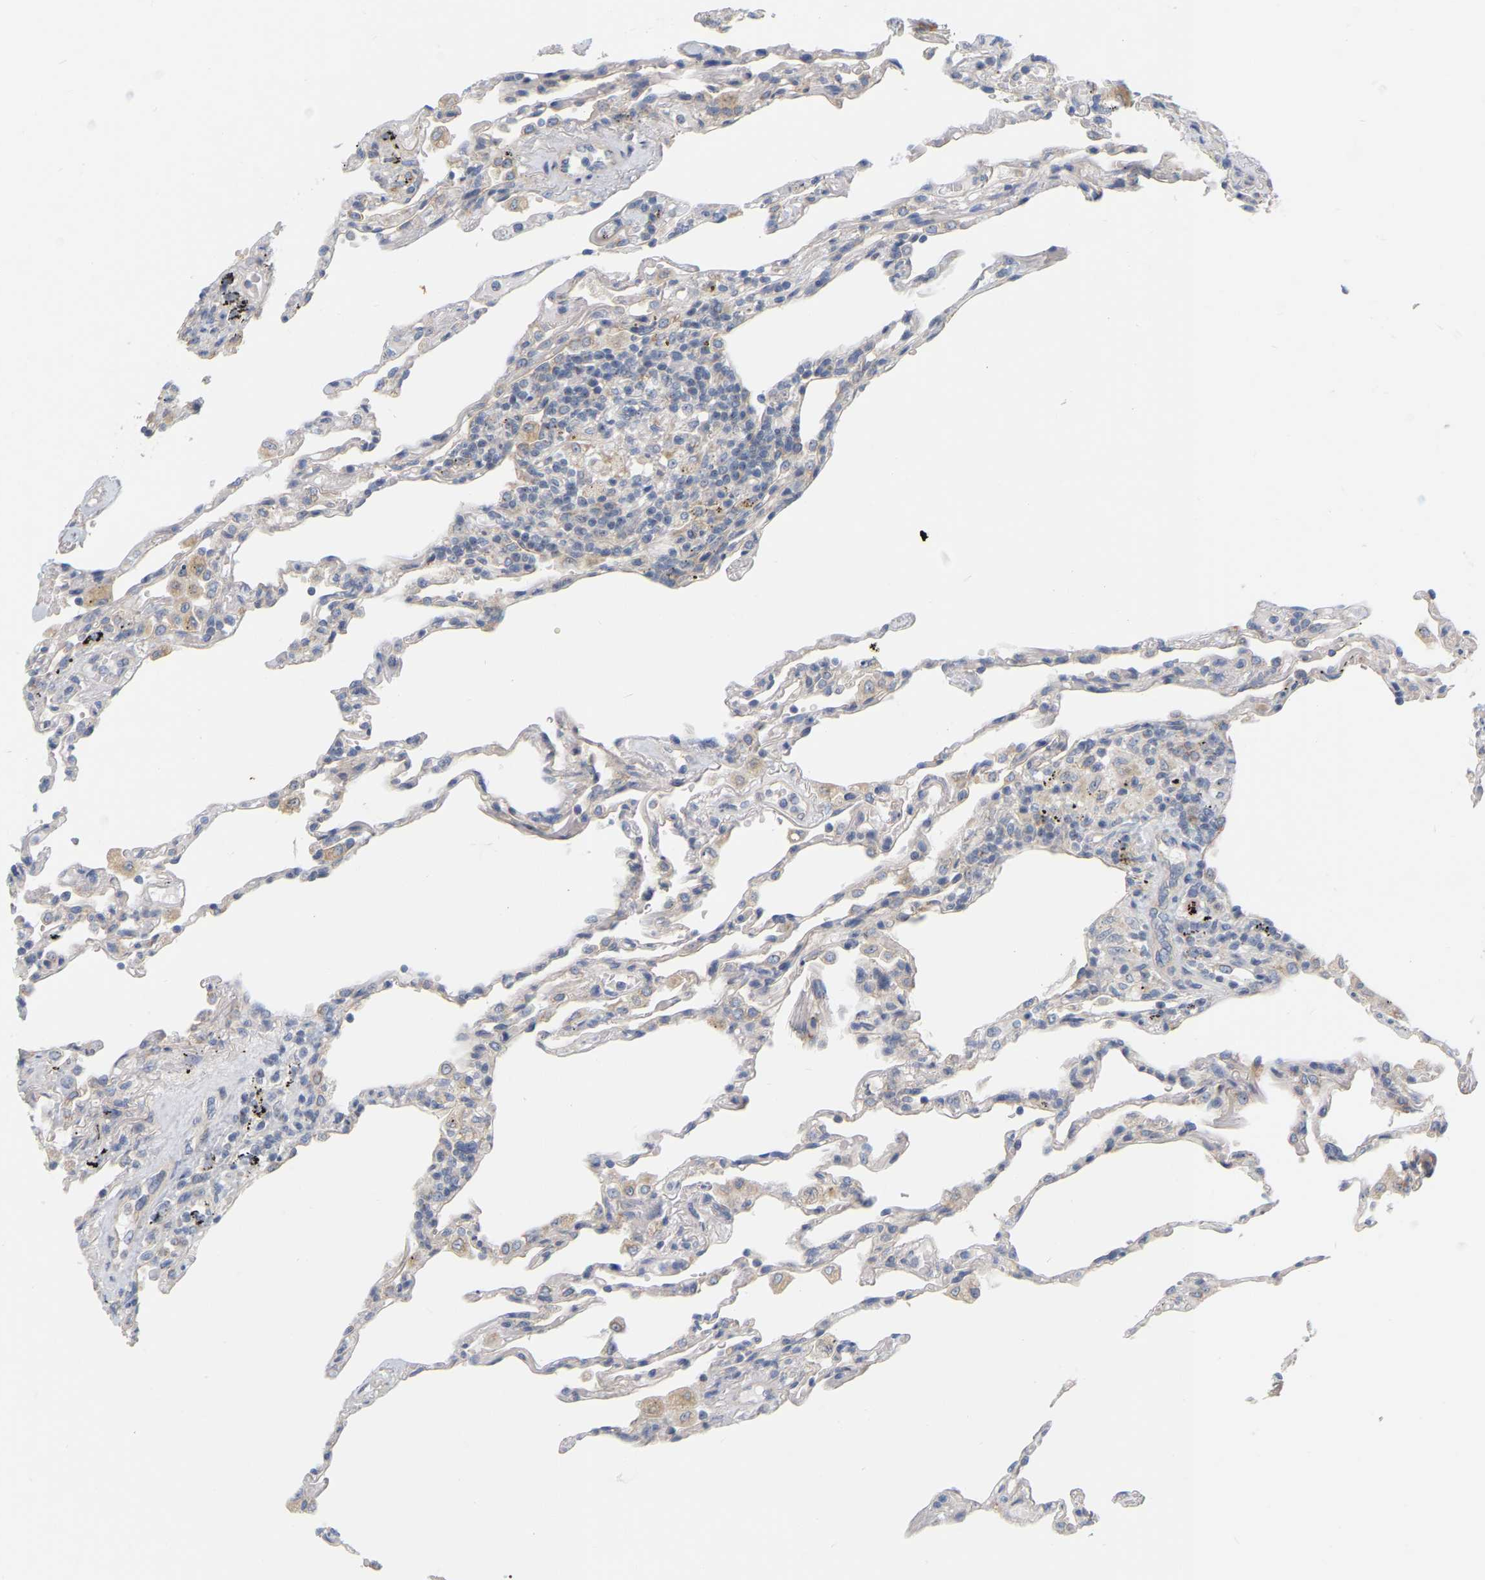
{"staining": {"intensity": "negative", "quantity": "none", "location": "none"}, "tissue": "lung", "cell_type": "Alveolar cells", "image_type": "normal", "snomed": [{"axis": "morphology", "description": "Normal tissue, NOS"}, {"axis": "topography", "description": "Lung"}], "caption": "Immunohistochemistry of benign human lung shows no positivity in alveolar cells.", "gene": "MINDY4", "patient": {"sex": "male", "age": 59}}